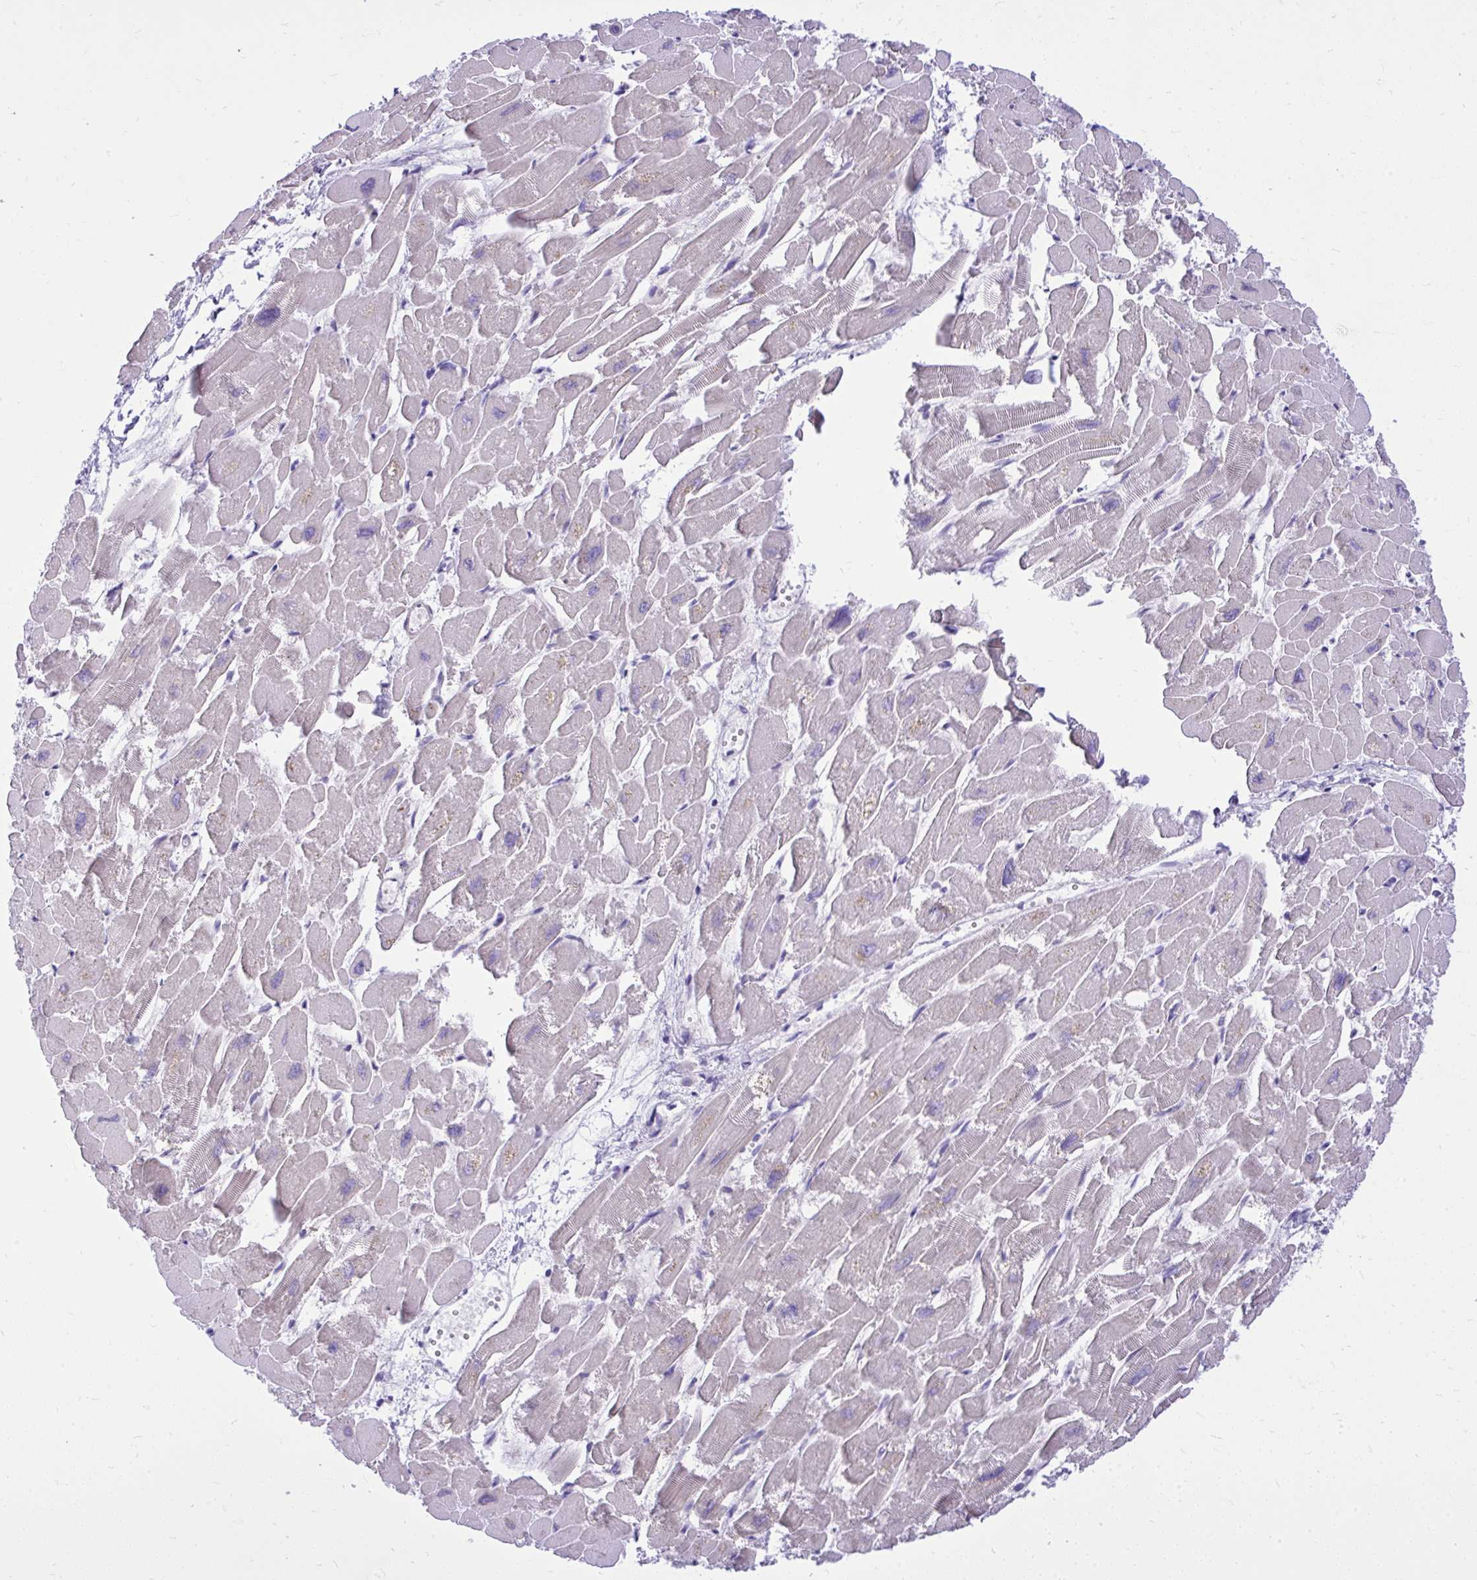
{"staining": {"intensity": "negative", "quantity": "none", "location": "none"}, "tissue": "heart muscle", "cell_type": "Cardiomyocytes", "image_type": "normal", "snomed": [{"axis": "morphology", "description": "Normal tissue, NOS"}, {"axis": "topography", "description": "Heart"}], "caption": "This is a histopathology image of immunohistochemistry (IHC) staining of normal heart muscle, which shows no staining in cardiomyocytes.", "gene": "GRK4", "patient": {"sex": "male", "age": 54}}